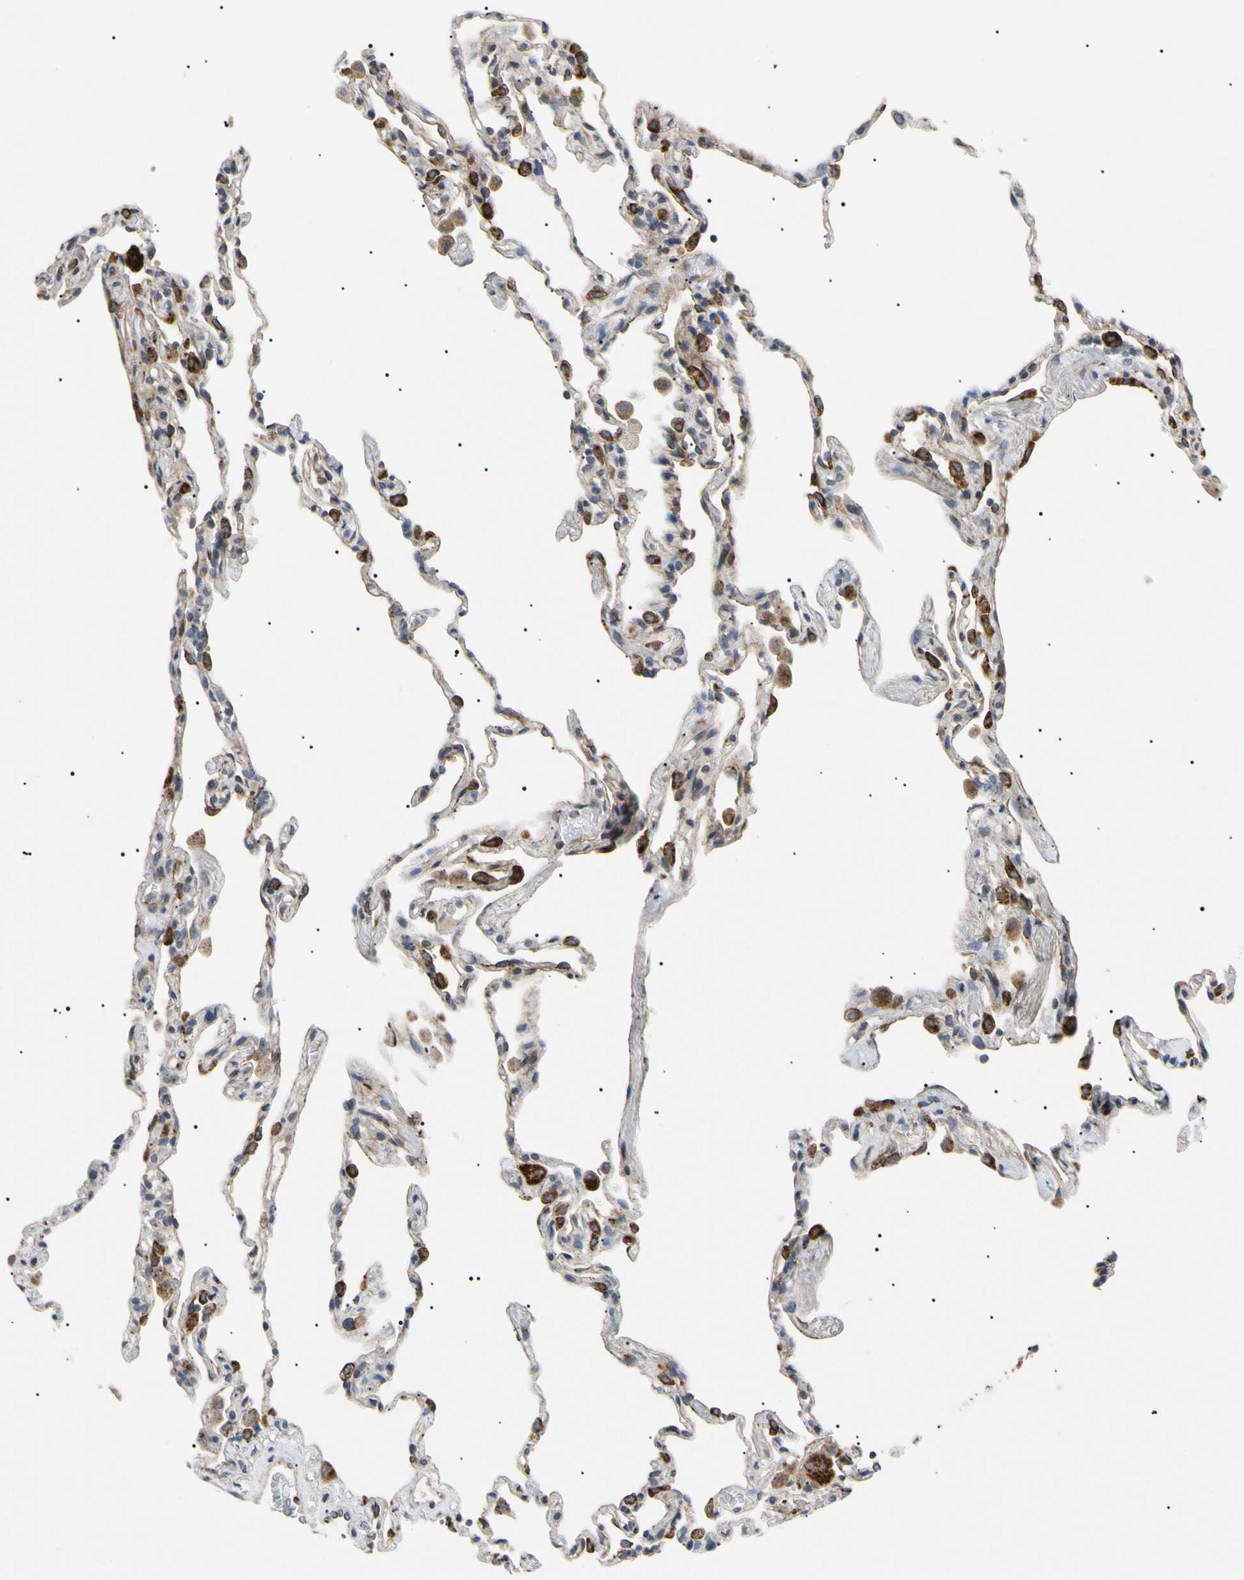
{"staining": {"intensity": "moderate", "quantity": "<25%", "location": "cytoplasmic/membranous"}, "tissue": "lung", "cell_type": "Alveolar cells", "image_type": "normal", "snomed": [{"axis": "morphology", "description": "Normal tissue, NOS"}, {"axis": "topography", "description": "Lung"}], "caption": "Brown immunohistochemical staining in benign lung demonstrates moderate cytoplasmic/membranous expression in about <25% of alveolar cells. (Brightfield microscopy of DAB IHC at high magnification).", "gene": "TUBB4A", "patient": {"sex": "male", "age": 59}}